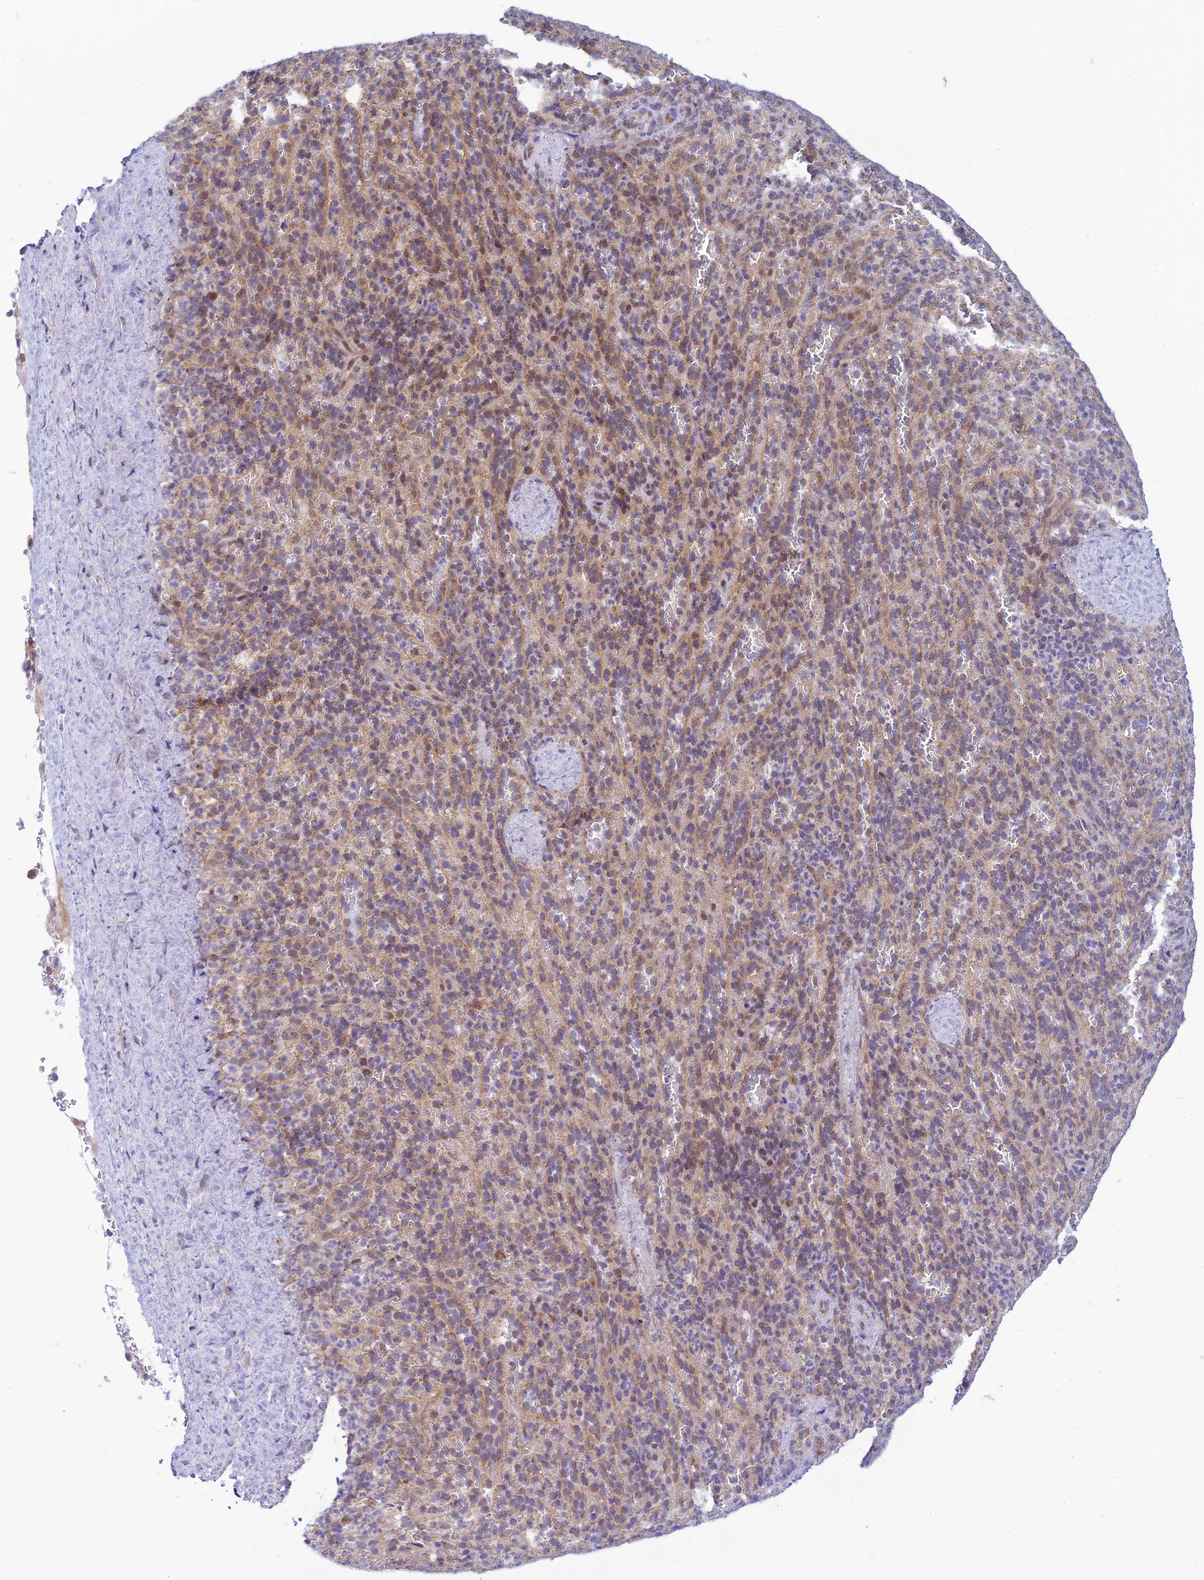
{"staining": {"intensity": "weak", "quantity": "25%-75%", "location": "cytoplasmic/membranous"}, "tissue": "spleen", "cell_type": "Cells in red pulp", "image_type": "normal", "snomed": [{"axis": "morphology", "description": "Normal tissue, NOS"}, {"axis": "topography", "description": "Spleen"}], "caption": "Immunohistochemical staining of benign human spleen shows low levels of weak cytoplasmic/membranous positivity in approximately 25%-75% of cells in red pulp.", "gene": "HOOK2", "patient": {"sex": "female", "age": 21}}